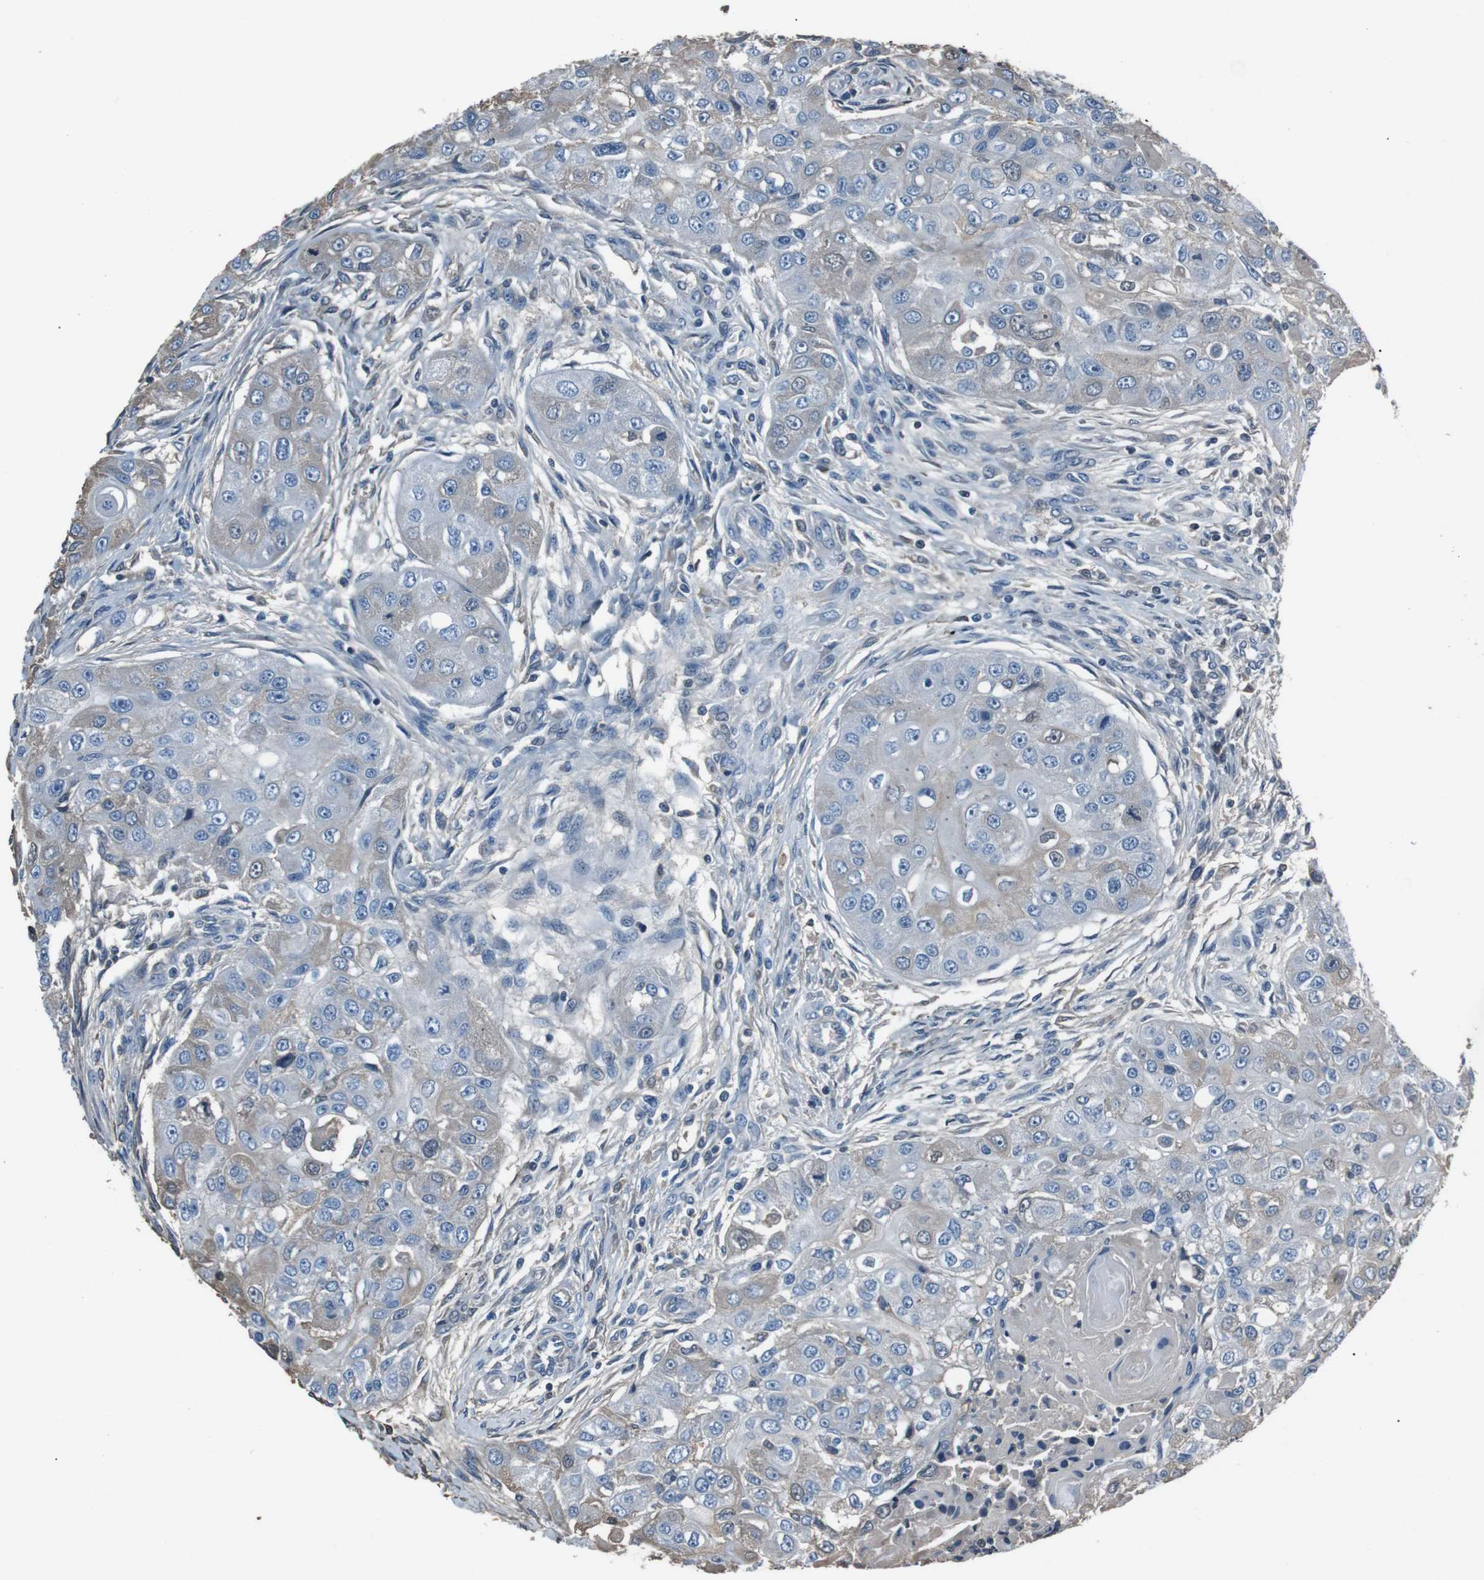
{"staining": {"intensity": "weak", "quantity": "<25%", "location": "cytoplasmic/membranous,nuclear"}, "tissue": "head and neck cancer", "cell_type": "Tumor cells", "image_type": "cancer", "snomed": [{"axis": "morphology", "description": "Normal tissue, NOS"}, {"axis": "morphology", "description": "Squamous cell carcinoma, NOS"}, {"axis": "topography", "description": "Skeletal muscle"}, {"axis": "topography", "description": "Head-Neck"}], "caption": "Tumor cells show no significant positivity in head and neck squamous cell carcinoma.", "gene": "LEP", "patient": {"sex": "male", "age": 51}}